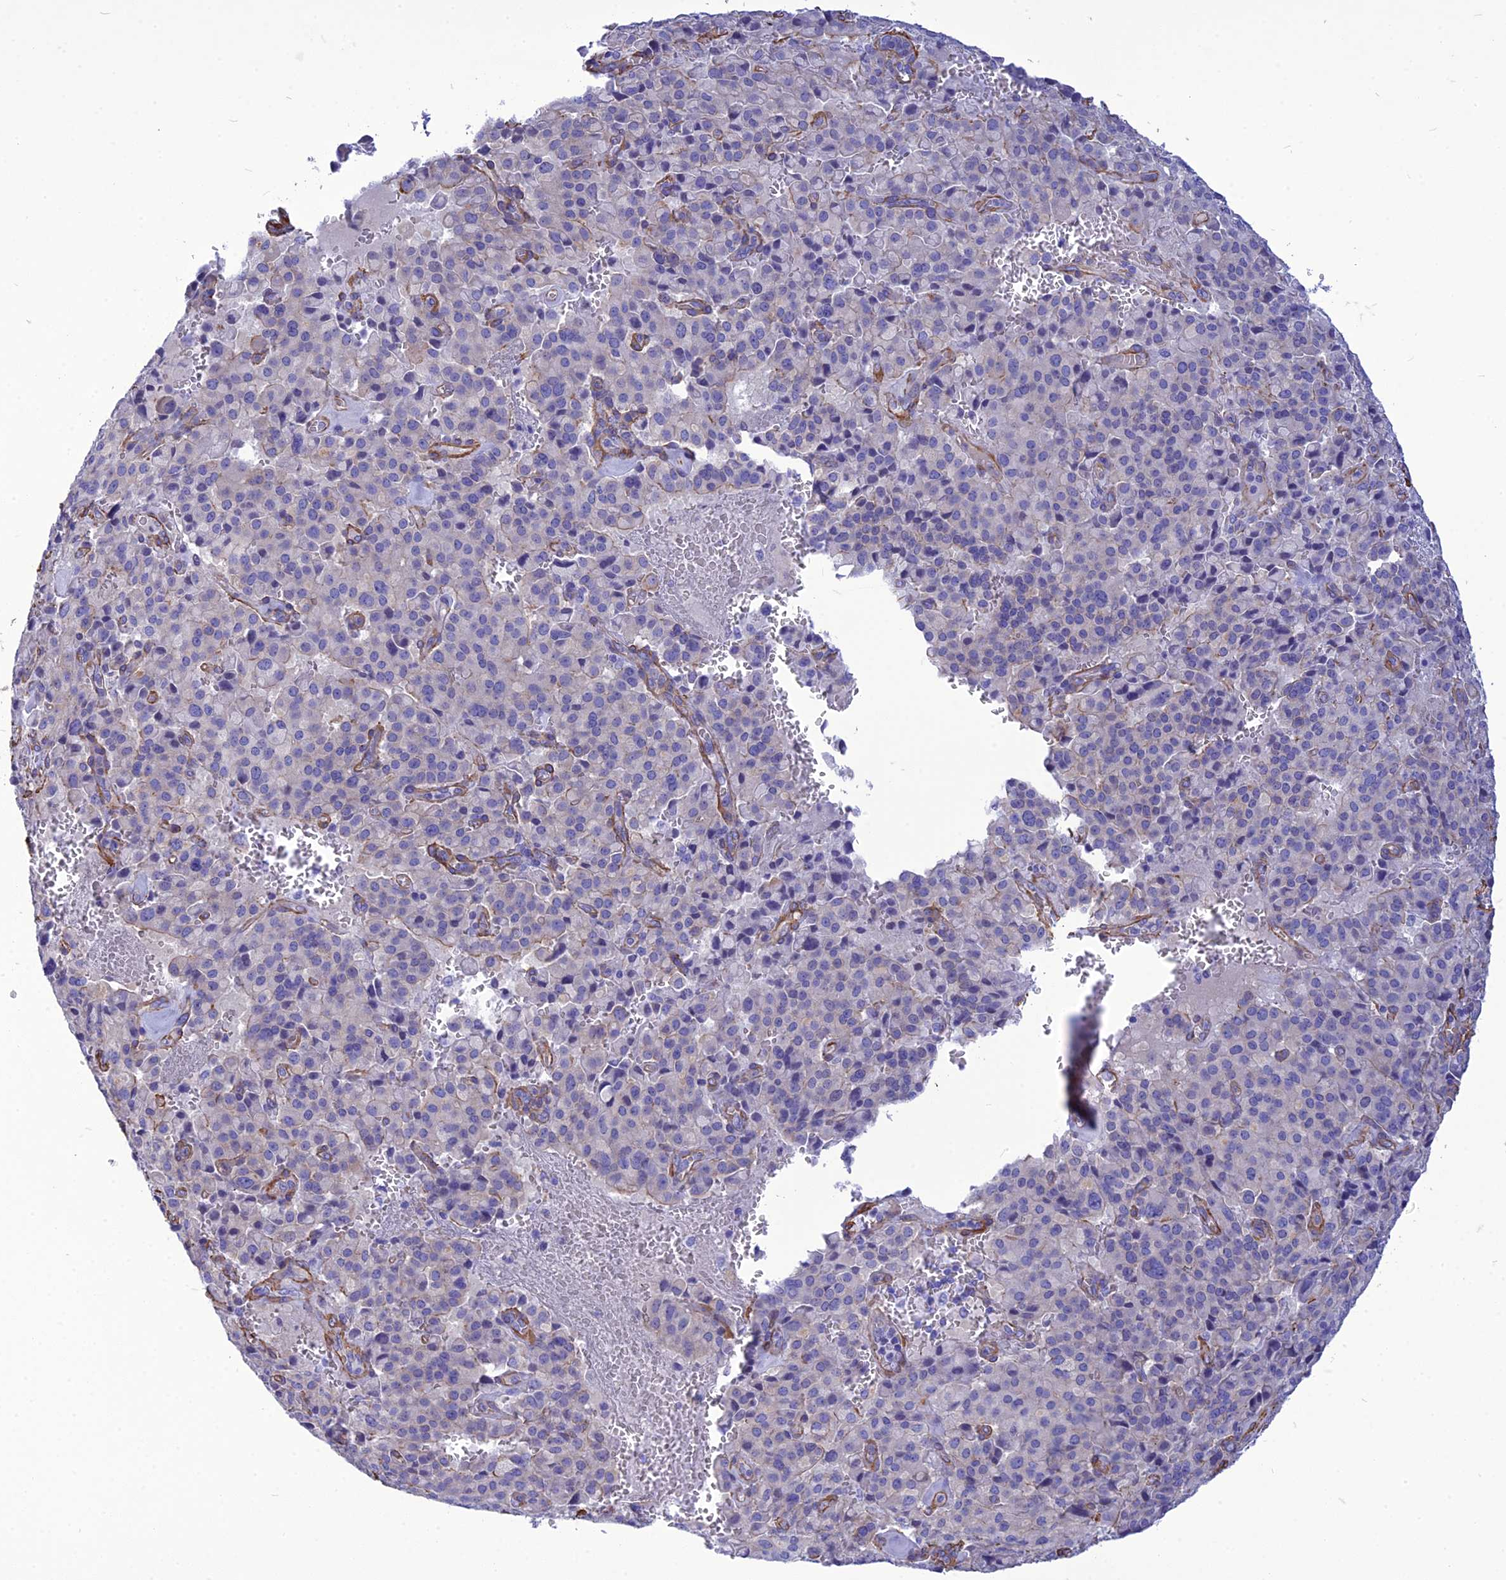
{"staining": {"intensity": "negative", "quantity": "none", "location": "none"}, "tissue": "pancreatic cancer", "cell_type": "Tumor cells", "image_type": "cancer", "snomed": [{"axis": "morphology", "description": "Adenocarcinoma, NOS"}, {"axis": "topography", "description": "Pancreas"}], "caption": "DAB immunohistochemical staining of pancreatic adenocarcinoma exhibits no significant staining in tumor cells.", "gene": "NKD1", "patient": {"sex": "male", "age": 65}}